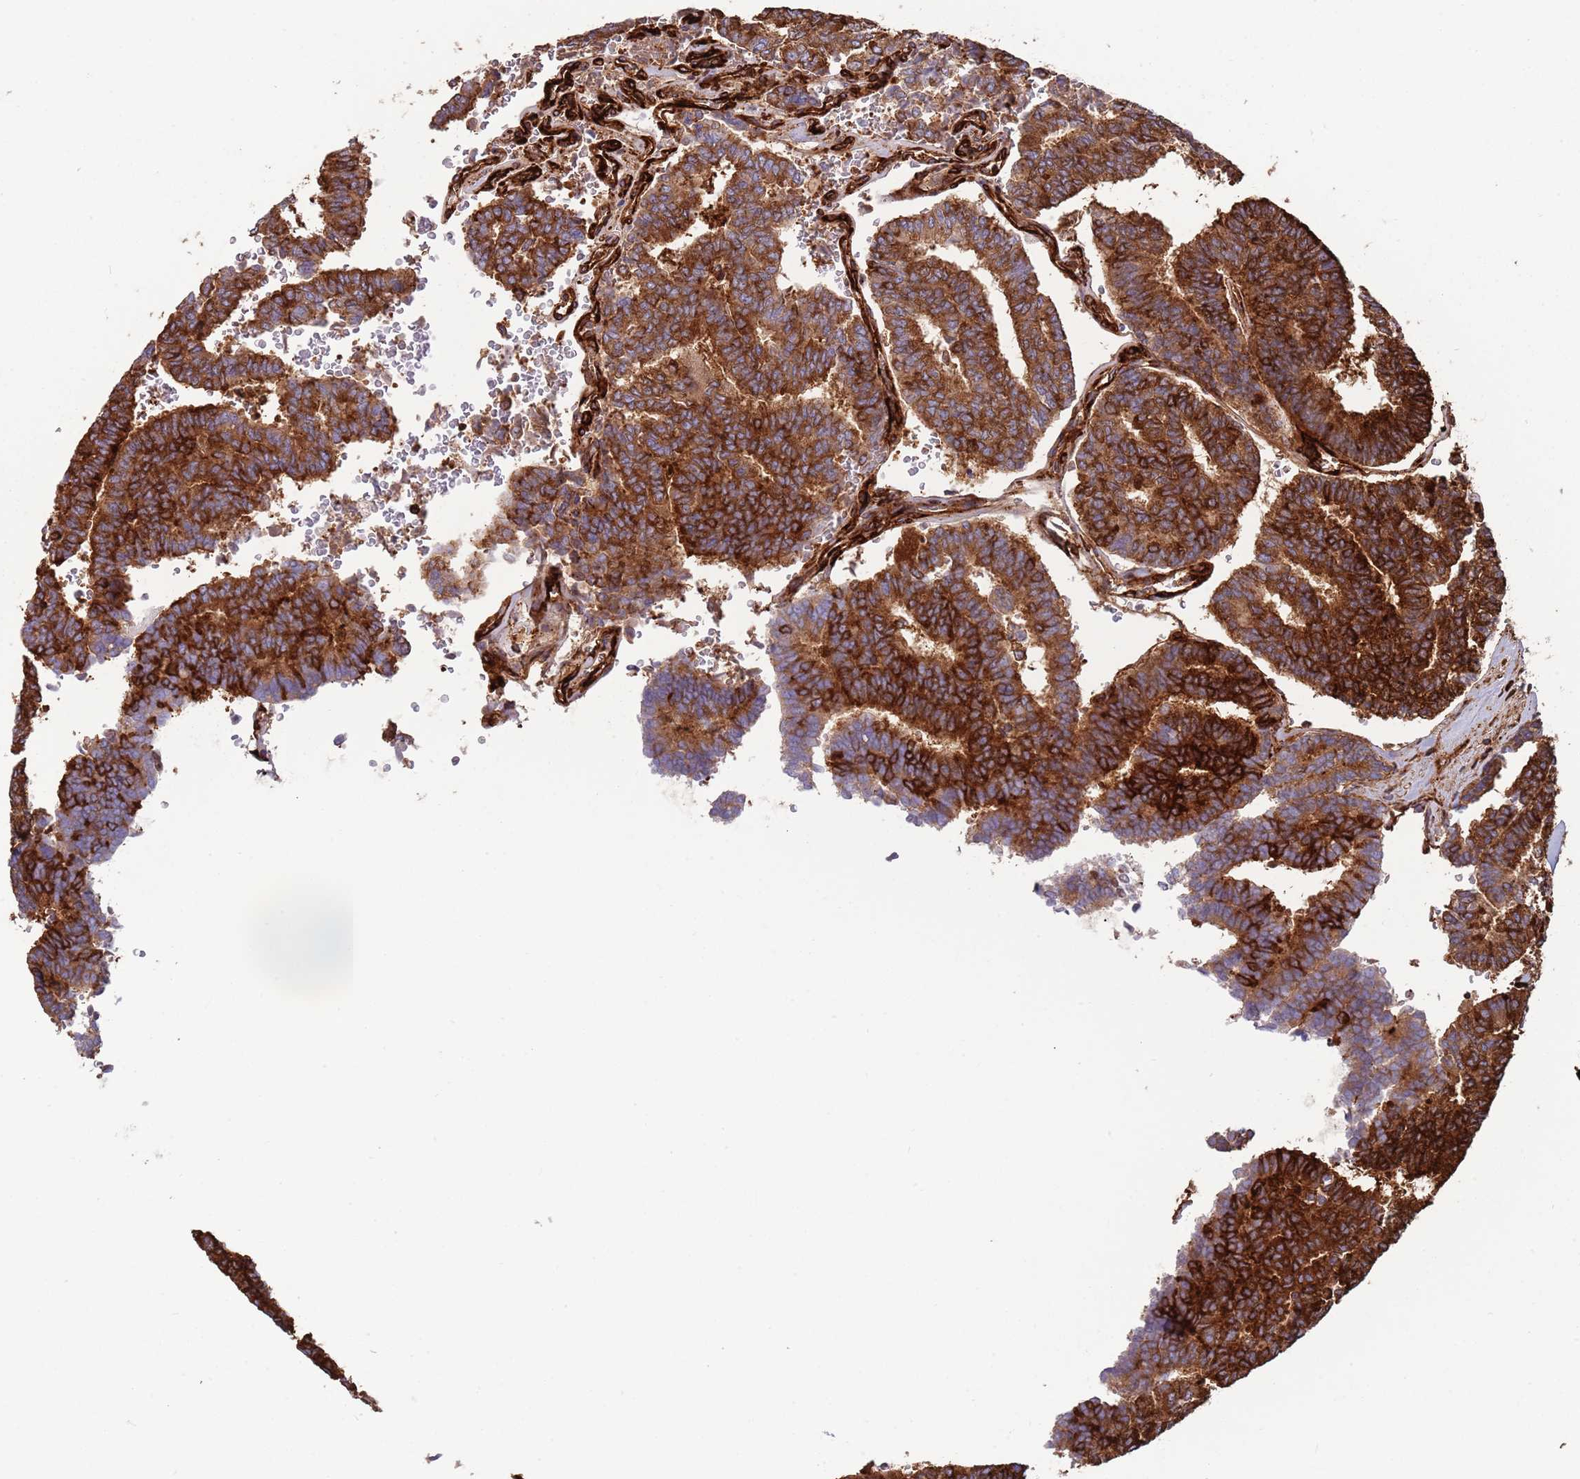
{"staining": {"intensity": "strong", "quantity": ">75%", "location": "cytoplasmic/membranous"}, "tissue": "thyroid cancer", "cell_type": "Tumor cells", "image_type": "cancer", "snomed": [{"axis": "morphology", "description": "Papillary adenocarcinoma, NOS"}, {"axis": "topography", "description": "Thyroid gland"}], "caption": "A brown stain shows strong cytoplasmic/membranous staining of a protein in thyroid papillary adenocarcinoma tumor cells. The protein is stained brown, and the nuclei are stained in blue (DAB (3,3'-diaminobenzidine) IHC with brightfield microscopy, high magnification).", "gene": "KBTBD7", "patient": {"sex": "female", "age": 35}}